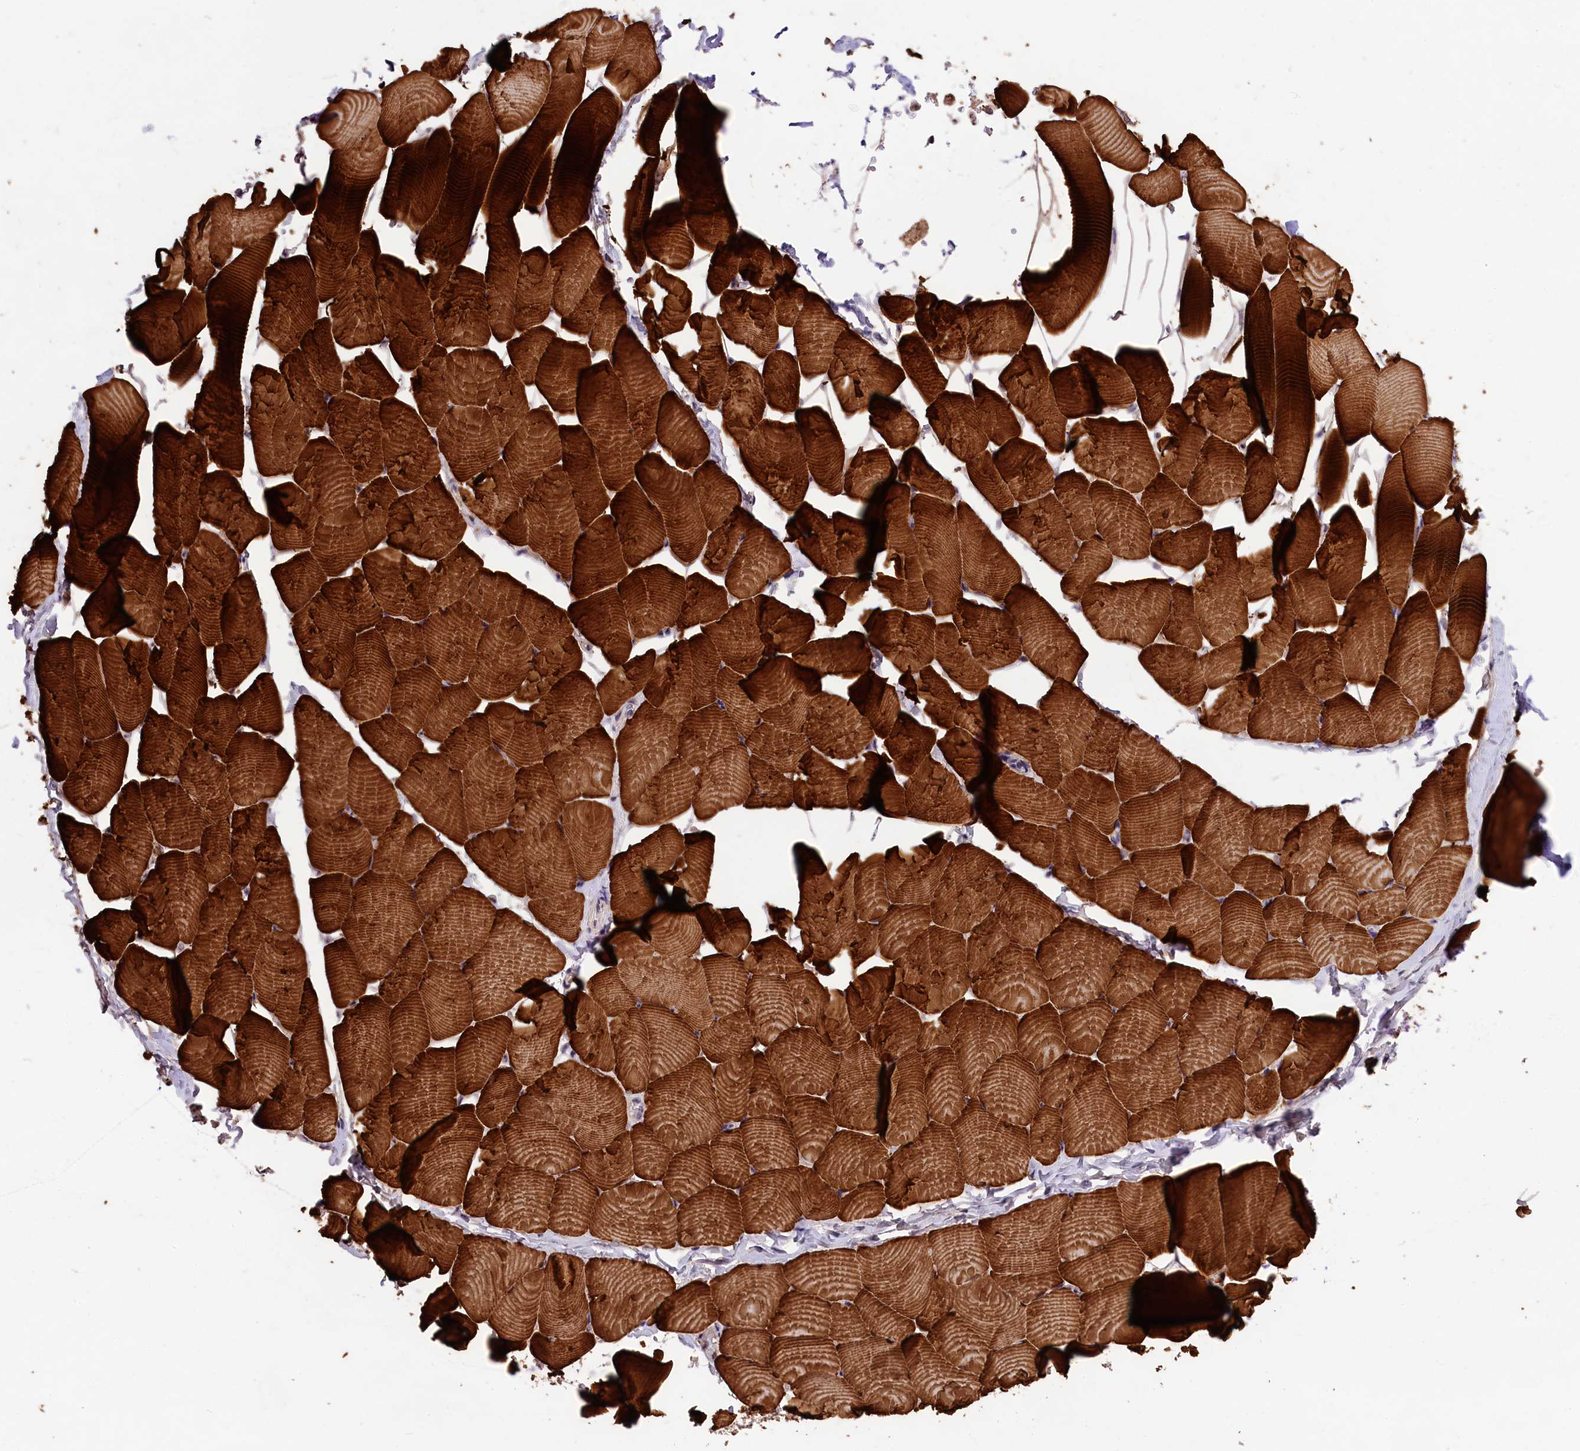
{"staining": {"intensity": "strong", "quantity": ">75%", "location": "cytoplasmic/membranous"}, "tissue": "skeletal muscle", "cell_type": "Myocytes", "image_type": "normal", "snomed": [{"axis": "morphology", "description": "Normal tissue, NOS"}, {"axis": "topography", "description": "Skeletal muscle"}], "caption": "Immunohistochemistry (IHC) of benign human skeletal muscle exhibits high levels of strong cytoplasmic/membranous expression in approximately >75% of myocytes.", "gene": "PHAF1", "patient": {"sex": "male", "age": 25}}